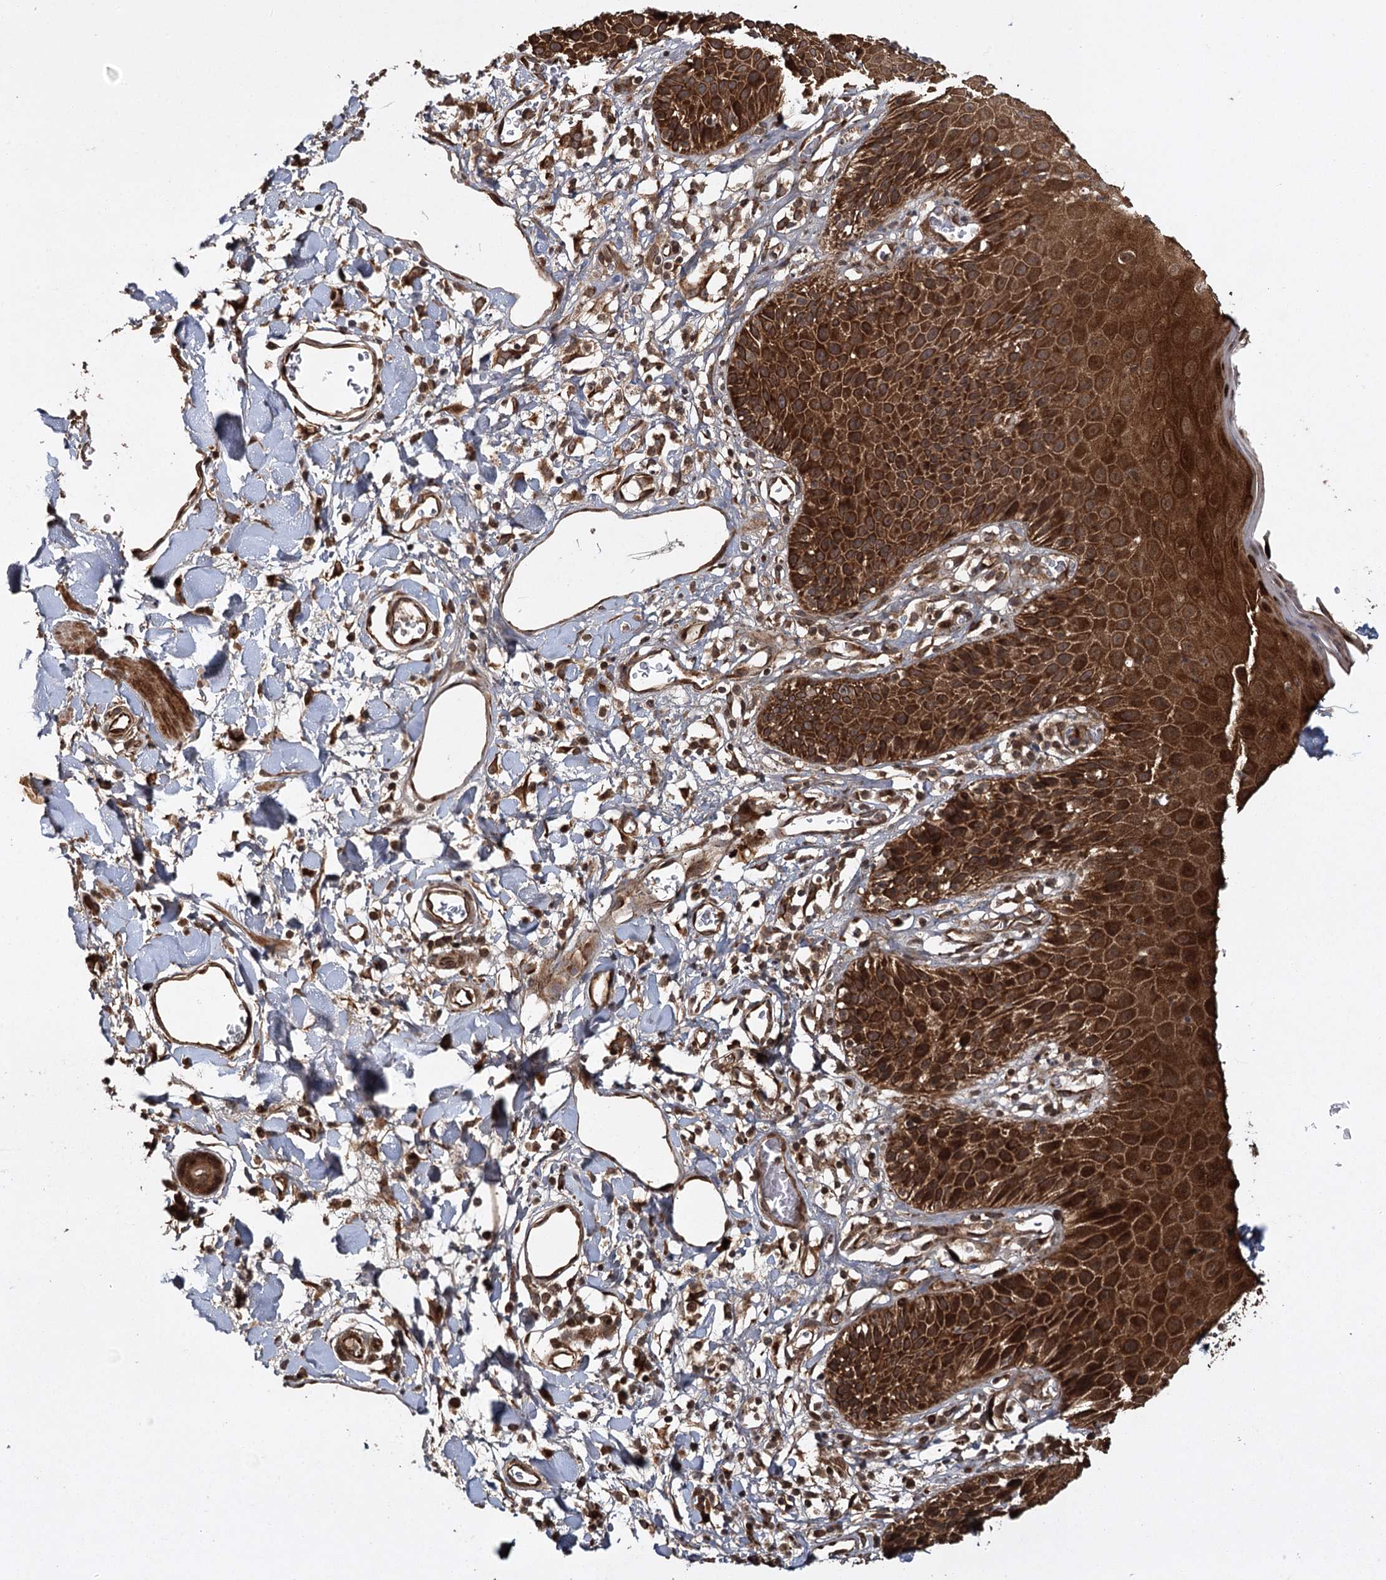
{"staining": {"intensity": "strong", "quantity": ">75%", "location": "cytoplasmic/membranous,nuclear"}, "tissue": "skin", "cell_type": "Epidermal cells", "image_type": "normal", "snomed": [{"axis": "morphology", "description": "Normal tissue, NOS"}, {"axis": "topography", "description": "Vulva"}], "caption": "IHC staining of normal skin, which demonstrates high levels of strong cytoplasmic/membranous,nuclear positivity in about >75% of epidermal cells indicating strong cytoplasmic/membranous,nuclear protein staining. The staining was performed using DAB (3,3'-diaminobenzidine) (brown) for protein detection and nuclei were counterstained in hematoxylin (blue).", "gene": "RPAP3", "patient": {"sex": "female", "age": 68}}